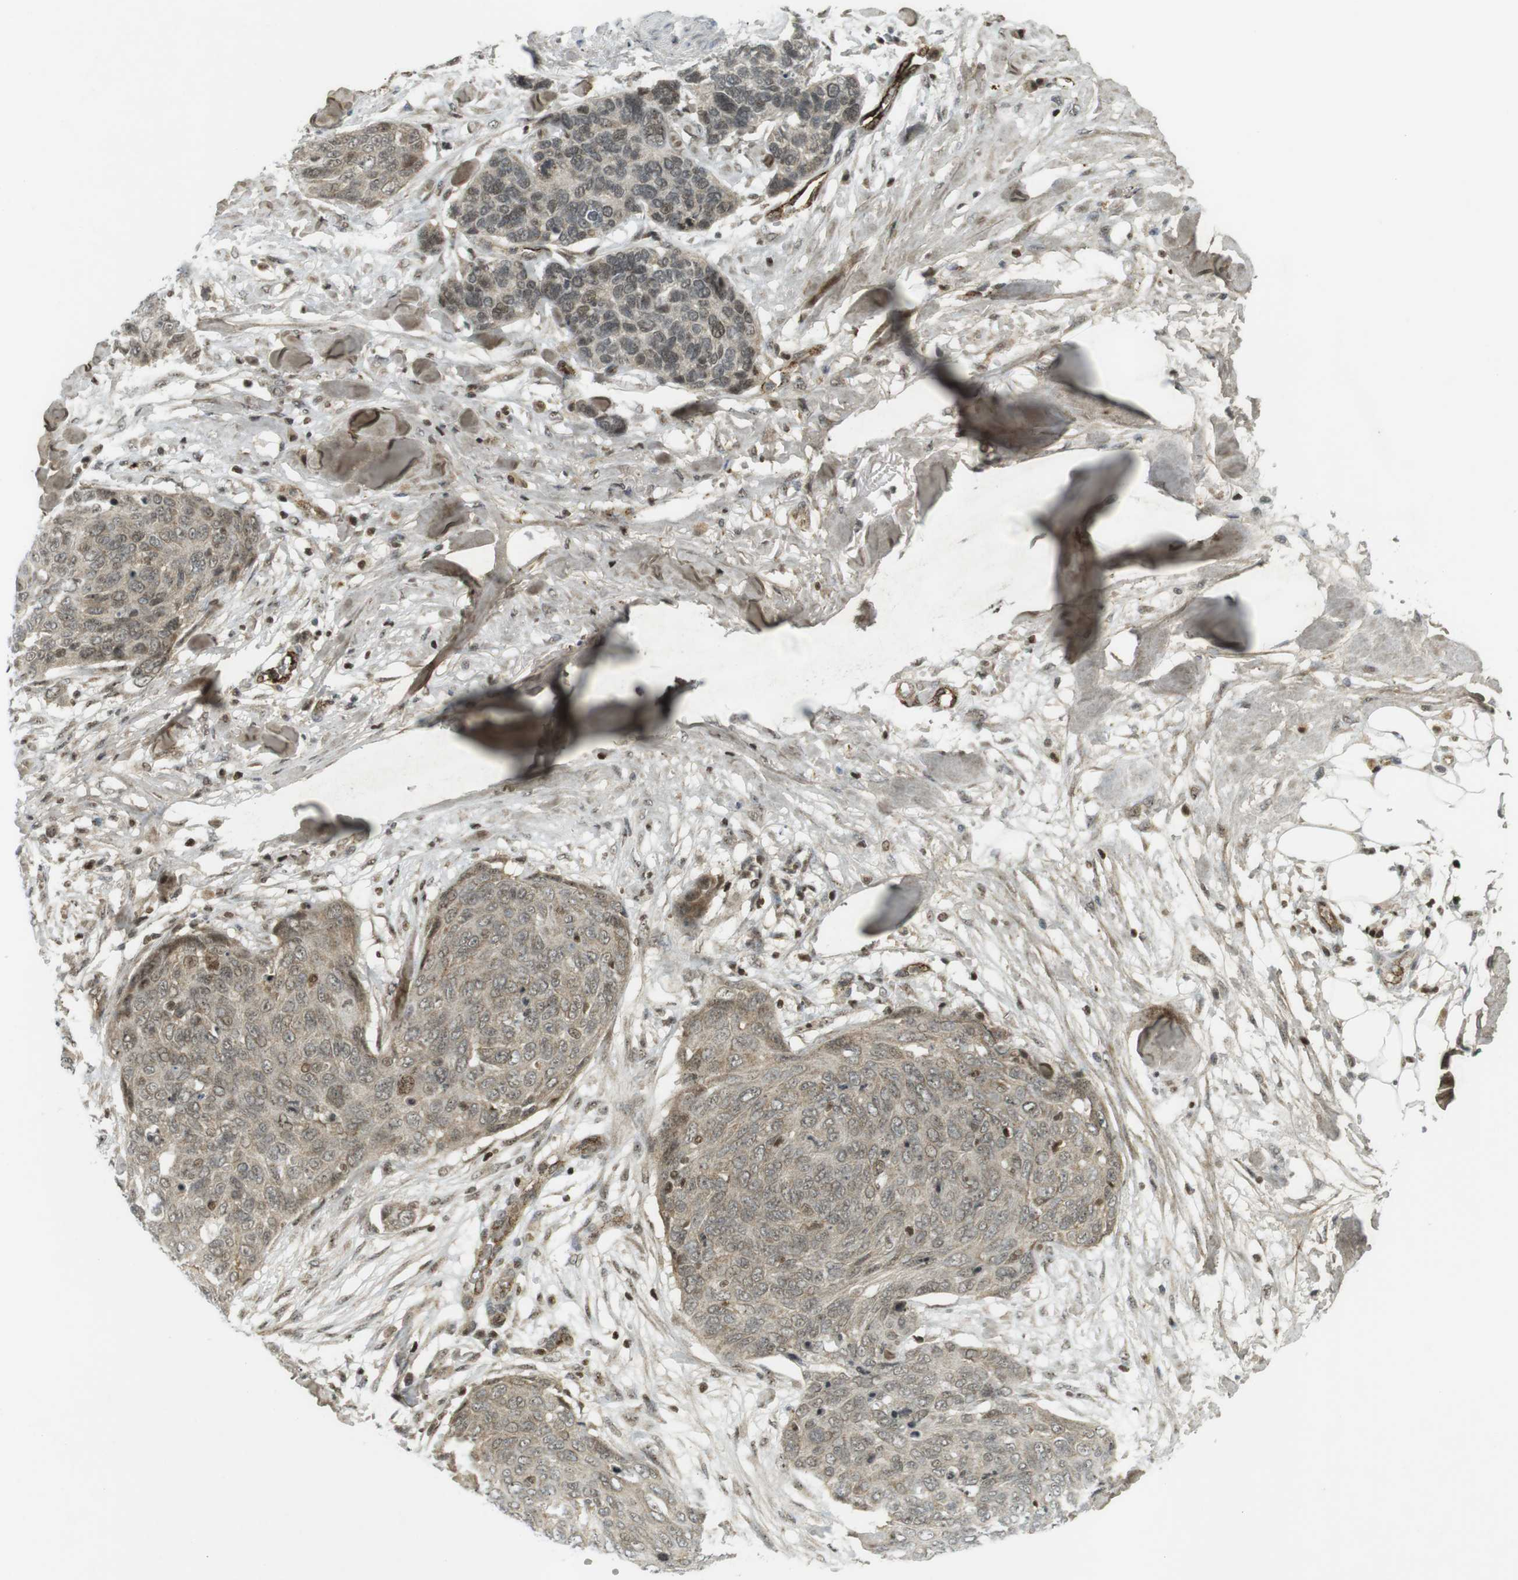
{"staining": {"intensity": "weak", "quantity": "25%-75%", "location": "cytoplasmic/membranous,nuclear"}, "tissue": "skin cancer", "cell_type": "Tumor cells", "image_type": "cancer", "snomed": [{"axis": "morphology", "description": "Squamous cell carcinoma in situ, NOS"}, {"axis": "morphology", "description": "Squamous cell carcinoma, NOS"}, {"axis": "topography", "description": "Skin"}], "caption": "The image demonstrates staining of skin cancer, revealing weak cytoplasmic/membranous and nuclear protein staining (brown color) within tumor cells.", "gene": "PPP1R13B", "patient": {"sex": "male", "age": 93}}